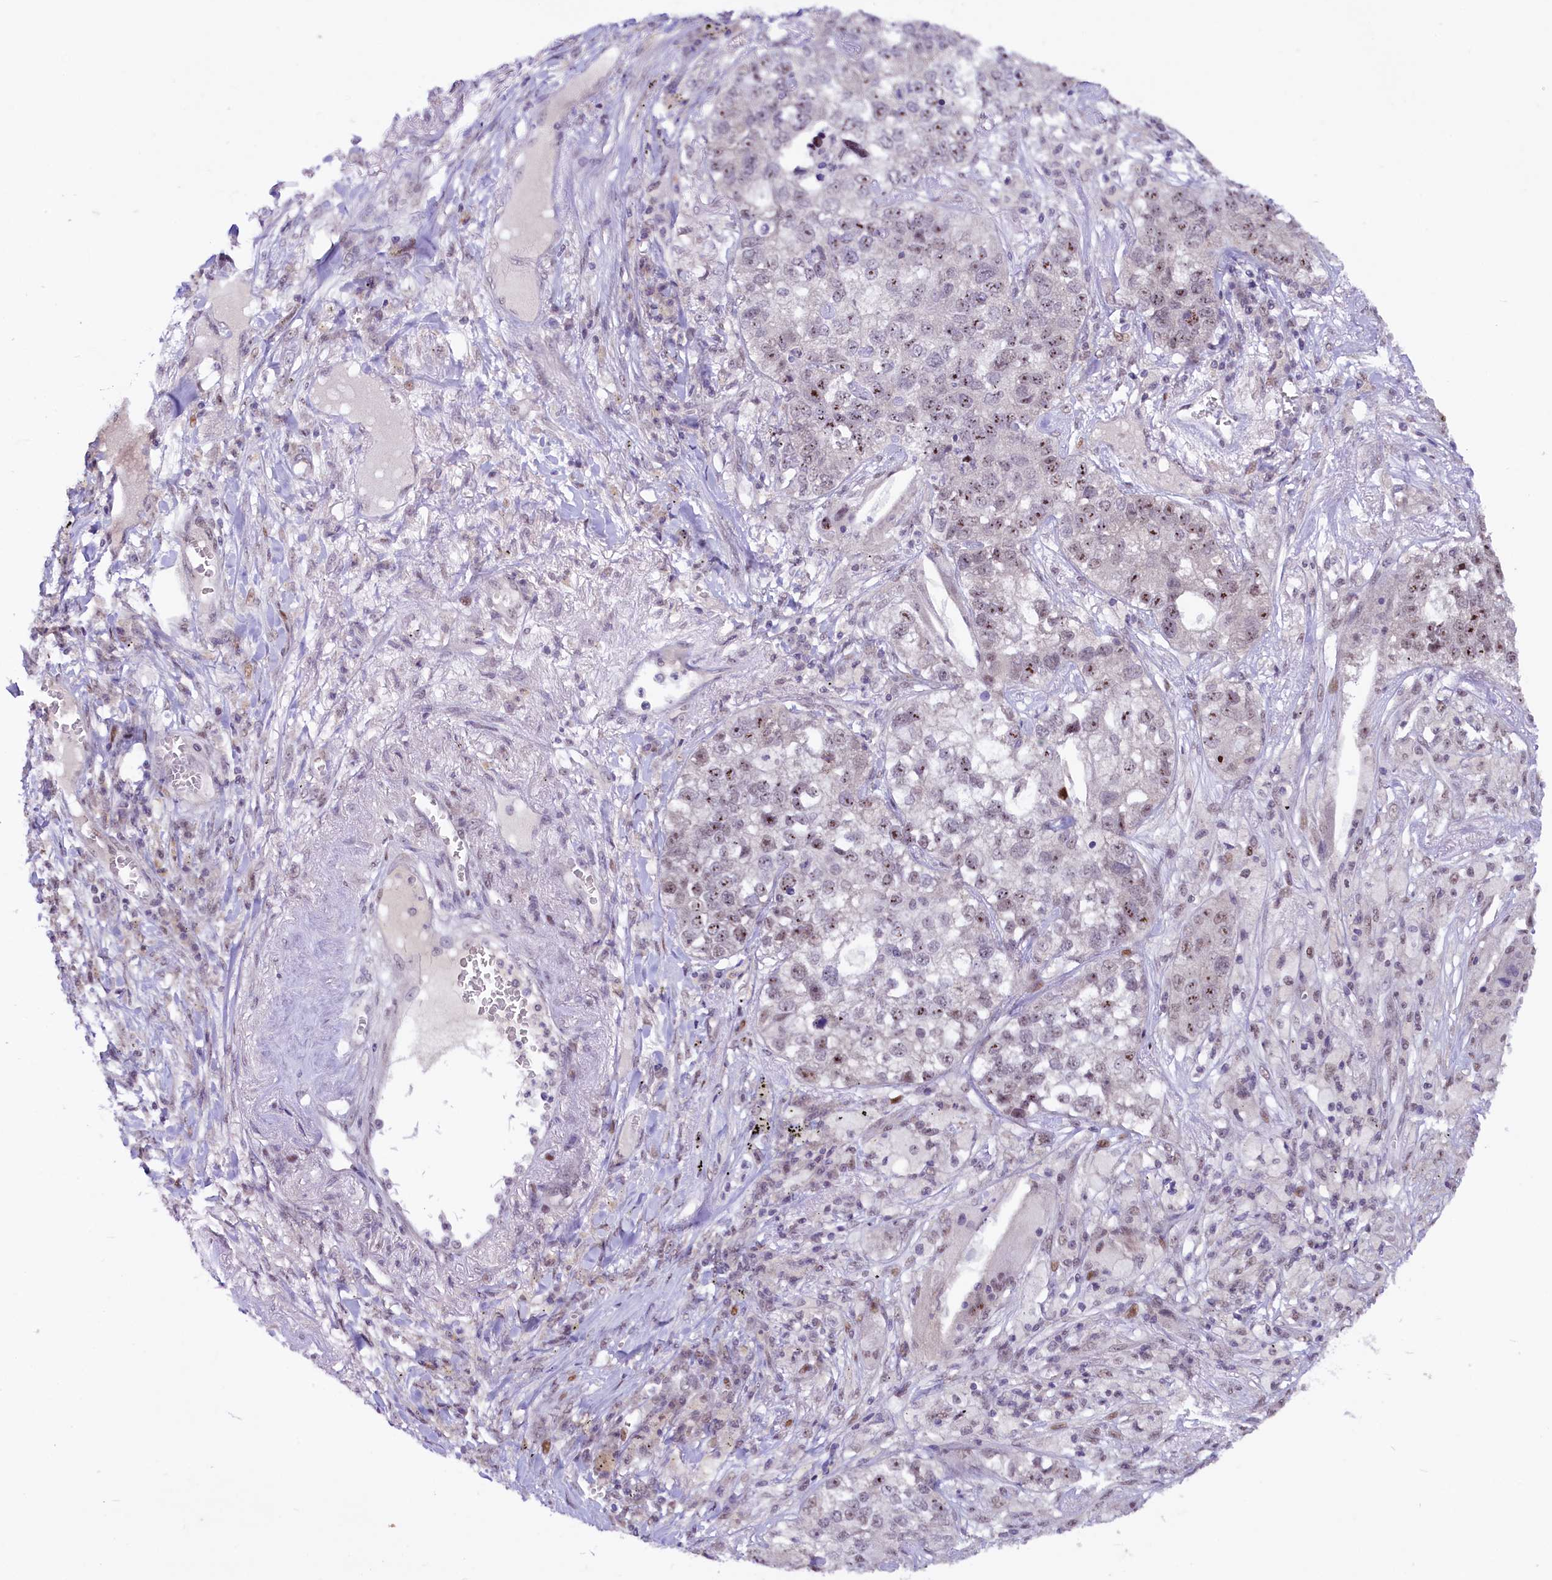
{"staining": {"intensity": "moderate", "quantity": ">75%", "location": "nuclear"}, "tissue": "lung cancer", "cell_type": "Tumor cells", "image_type": "cancer", "snomed": [{"axis": "morphology", "description": "Adenocarcinoma, NOS"}, {"axis": "topography", "description": "Lung"}], "caption": "Approximately >75% of tumor cells in lung cancer reveal moderate nuclear protein staining as visualized by brown immunohistochemical staining.", "gene": "ANKS3", "patient": {"sex": "male", "age": 49}}